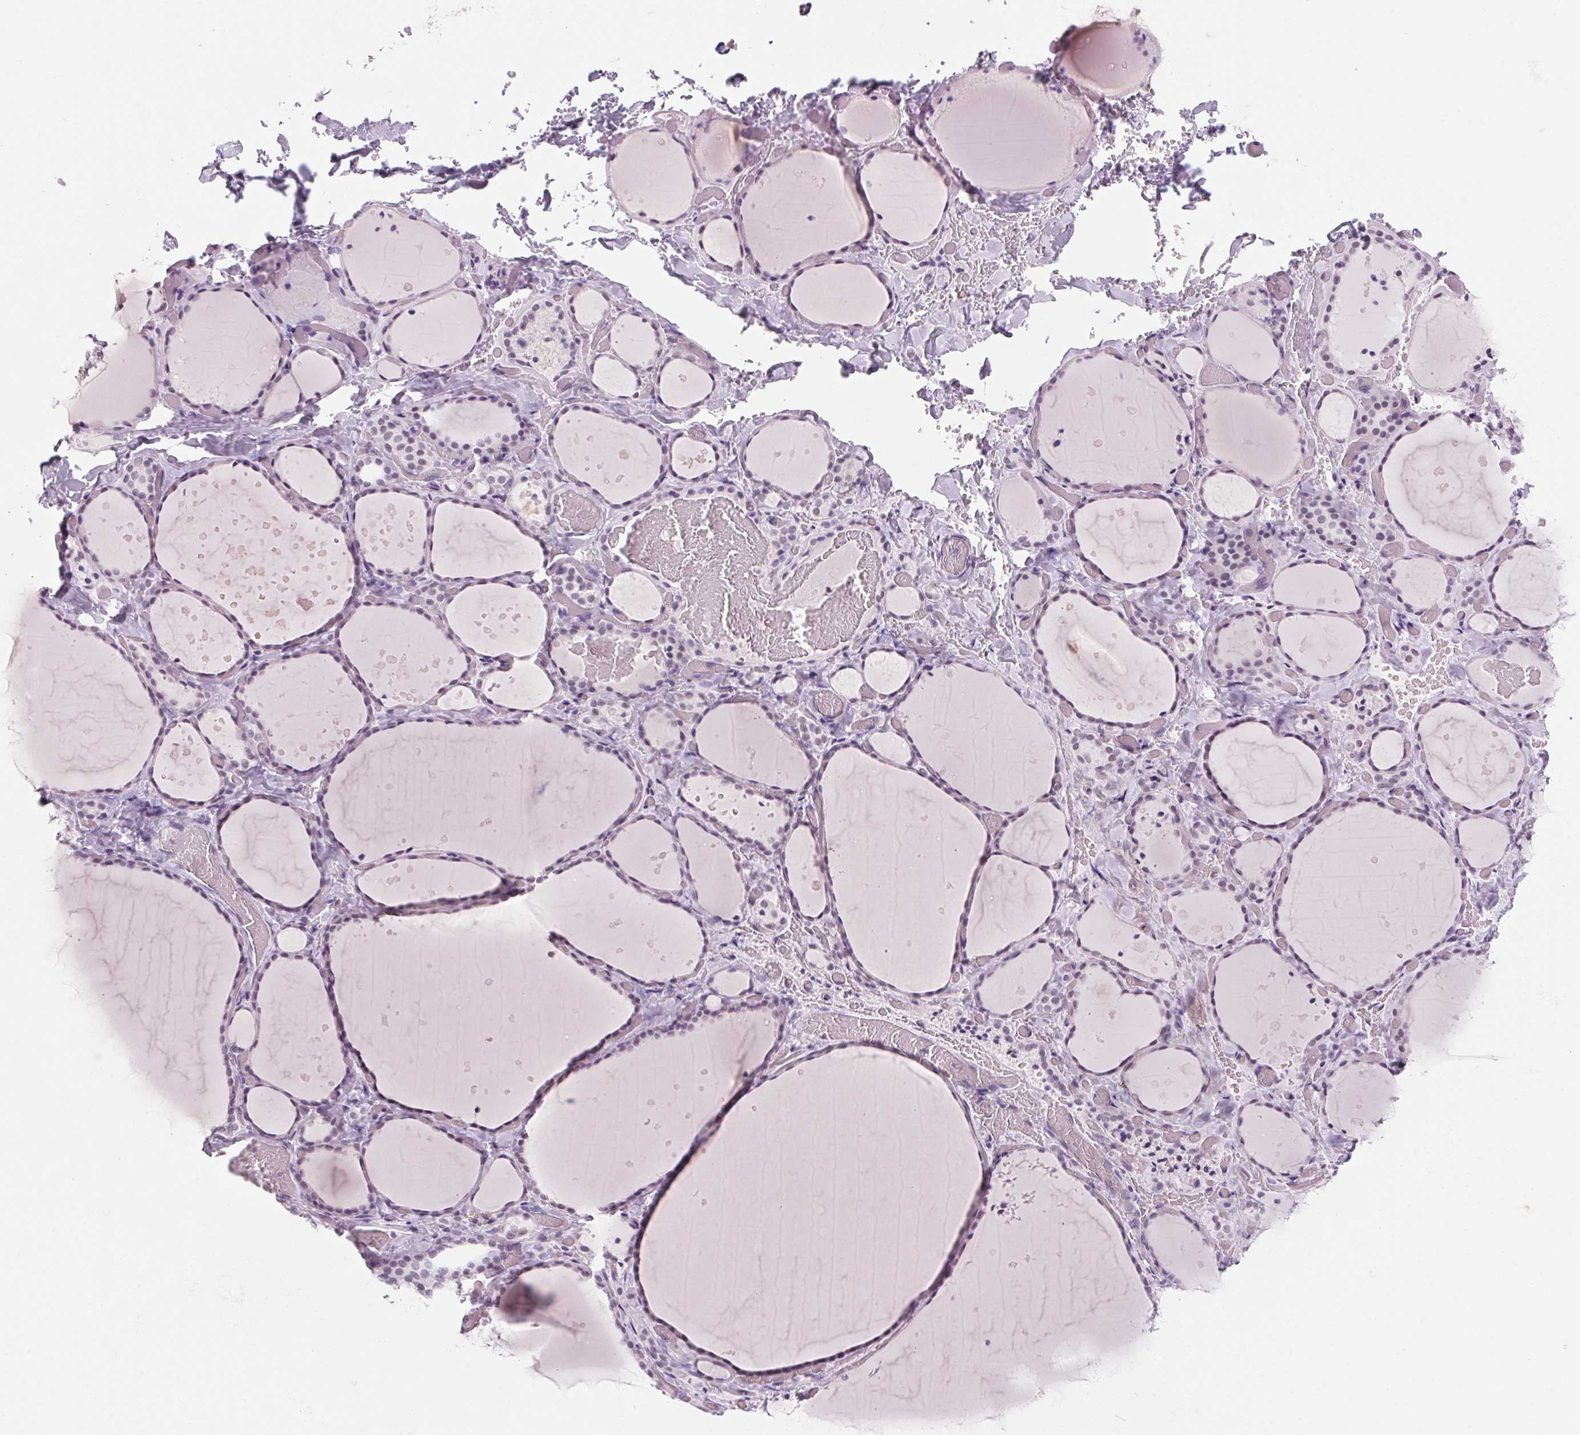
{"staining": {"intensity": "negative", "quantity": "none", "location": "none"}, "tissue": "thyroid gland", "cell_type": "Glandular cells", "image_type": "normal", "snomed": [{"axis": "morphology", "description": "Normal tissue, NOS"}, {"axis": "topography", "description": "Thyroid gland"}], "caption": "IHC image of benign thyroid gland: human thyroid gland stained with DAB (3,3'-diaminobenzidine) reveals no significant protein expression in glandular cells. (Brightfield microscopy of DAB IHC at high magnification).", "gene": "ZIC4", "patient": {"sex": "female", "age": 36}}